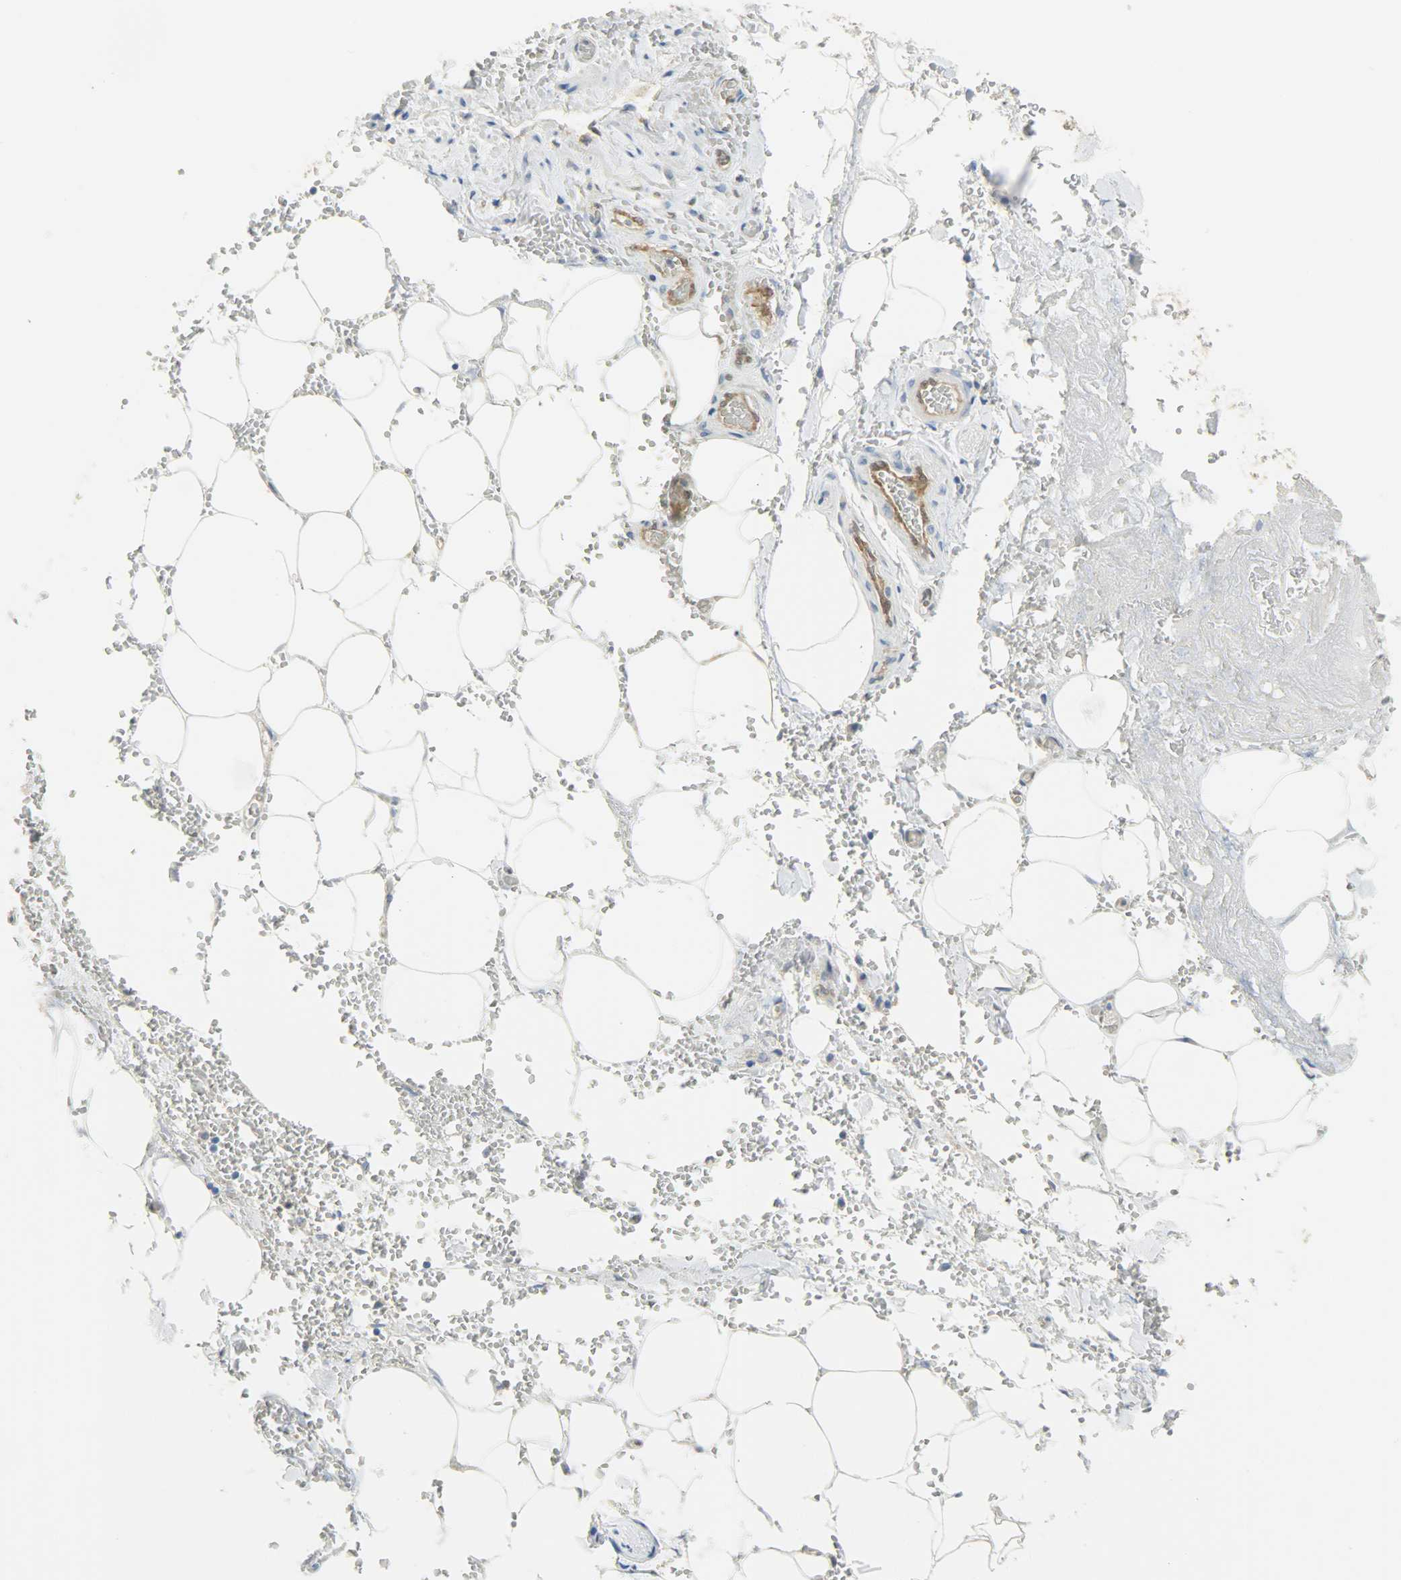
{"staining": {"intensity": "negative", "quantity": "none", "location": "none"}, "tissue": "adipose tissue", "cell_type": "Adipocytes", "image_type": "normal", "snomed": [{"axis": "morphology", "description": "Normal tissue, NOS"}, {"axis": "morphology", "description": "Cholangiocarcinoma"}, {"axis": "topography", "description": "Liver"}, {"axis": "topography", "description": "Peripheral nerve tissue"}], "caption": "A high-resolution photomicrograph shows IHC staining of benign adipose tissue, which reveals no significant expression in adipocytes. (DAB (3,3'-diaminobenzidine) IHC with hematoxylin counter stain).", "gene": "FKBP1A", "patient": {"sex": "male", "age": 50}}